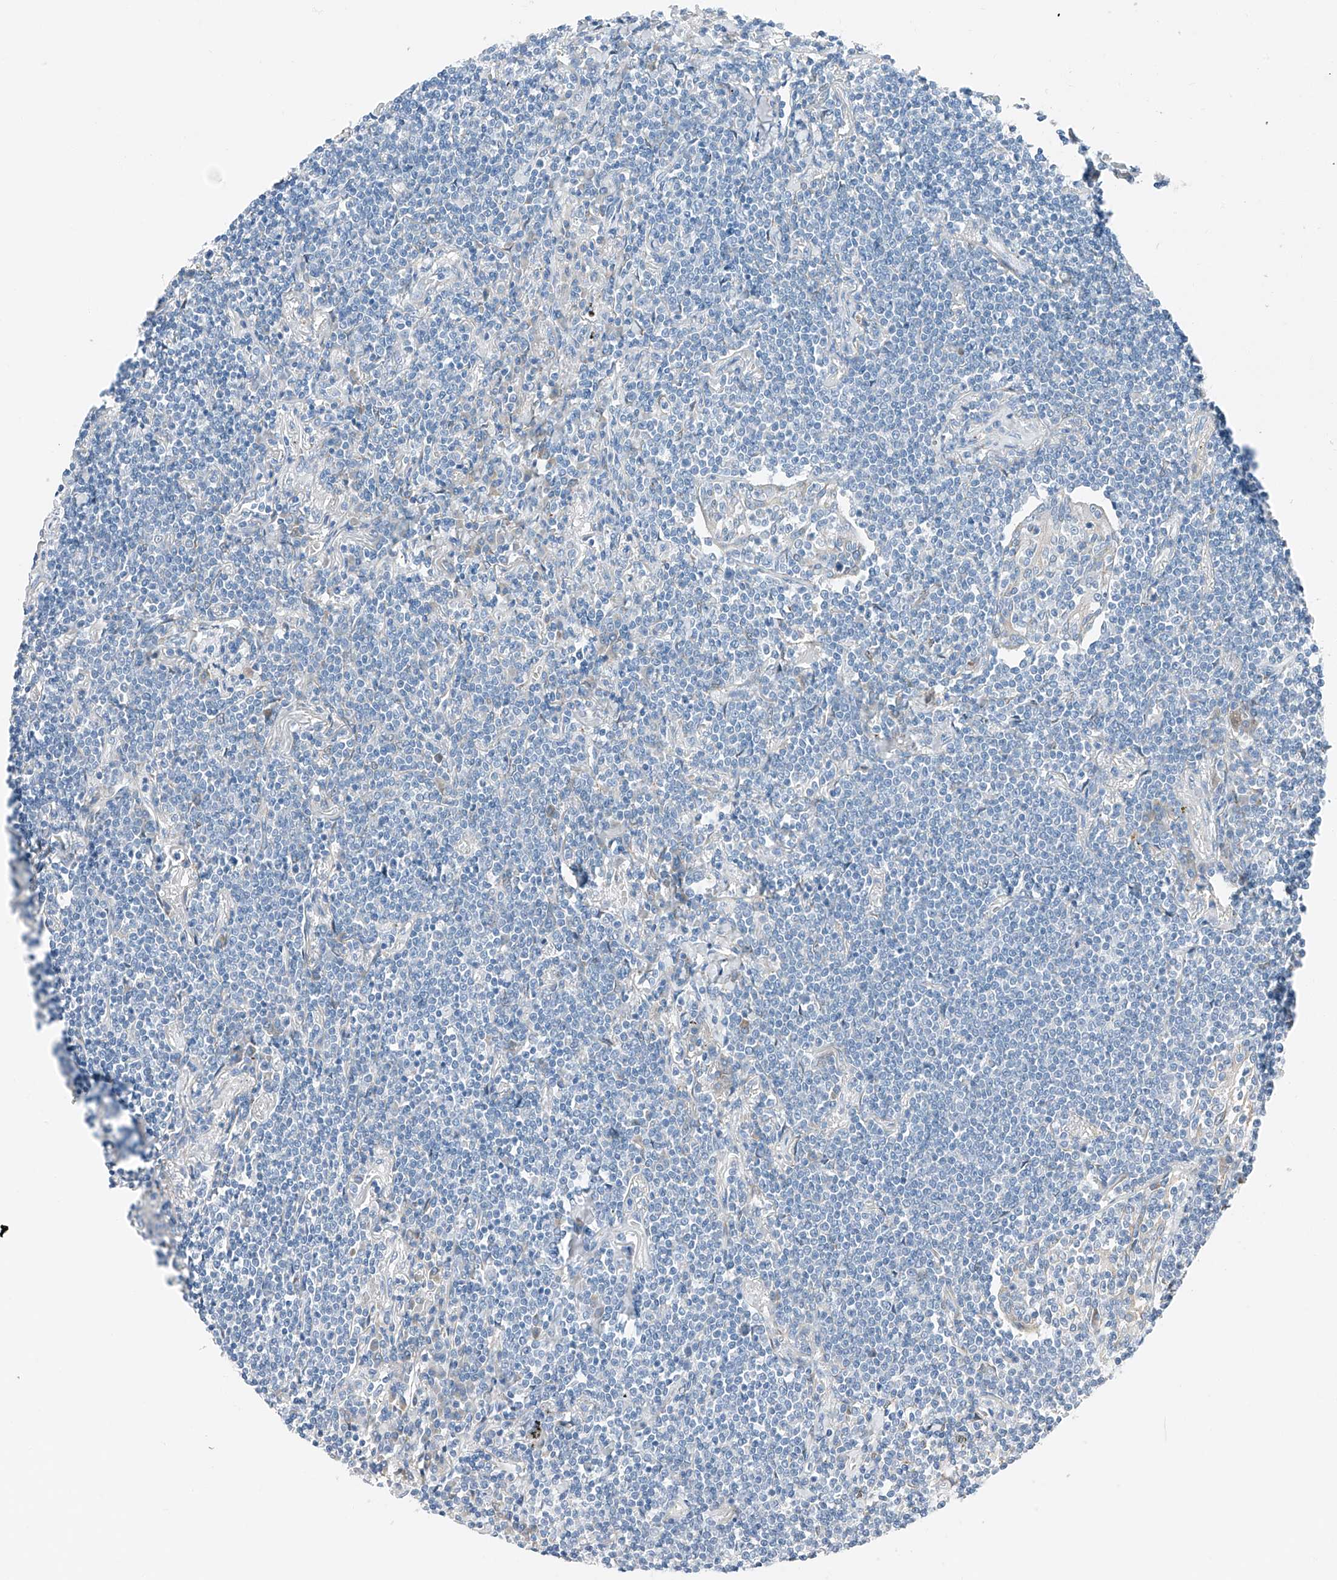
{"staining": {"intensity": "negative", "quantity": "none", "location": "none"}, "tissue": "lymphoma", "cell_type": "Tumor cells", "image_type": "cancer", "snomed": [{"axis": "morphology", "description": "Malignant lymphoma, non-Hodgkin's type, Low grade"}, {"axis": "topography", "description": "Lung"}], "caption": "IHC micrograph of human lymphoma stained for a protein (brown), which shows no expression in tumor cells.", "gene": "MDGA1", "patient": {"sex": "female", "age": 71}}